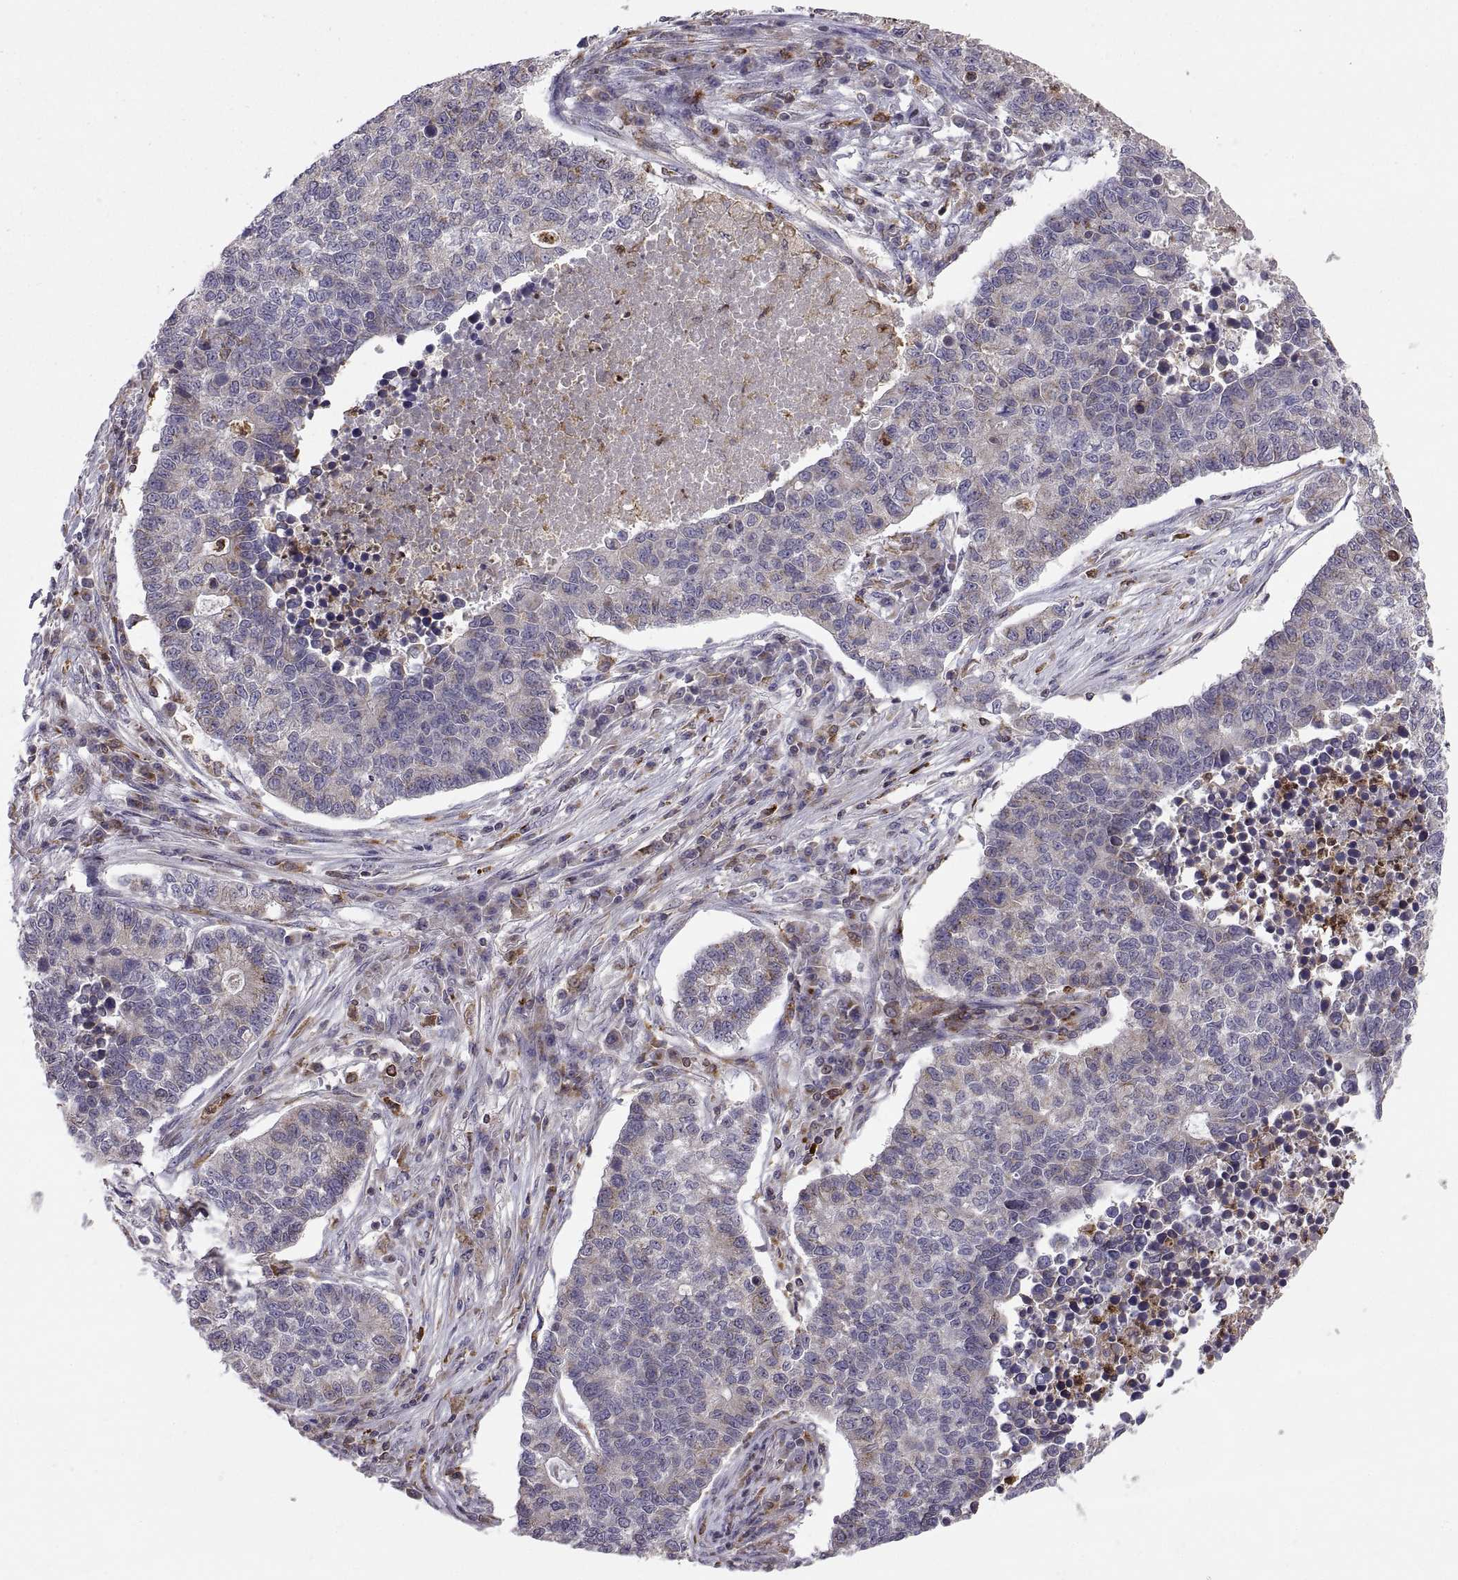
{"staining": {"intensity": "weak", "quantity": "<25%", "location": "cytoplasmic/membranous"}, "tissue": "lung cancer", "cell_type": "Tumor cells", "image_type": "cancer", "snomed": [{"axis": "morphology", "description": "Adenocarcinoma, NOS"}, {"axis": "topography", "description": "Lung"}], "caption": "An image of human lung cancer is negative for staining in tumor cells.", "gene": "ACAP1", "patient": {"sex": "male", "age": 57}}